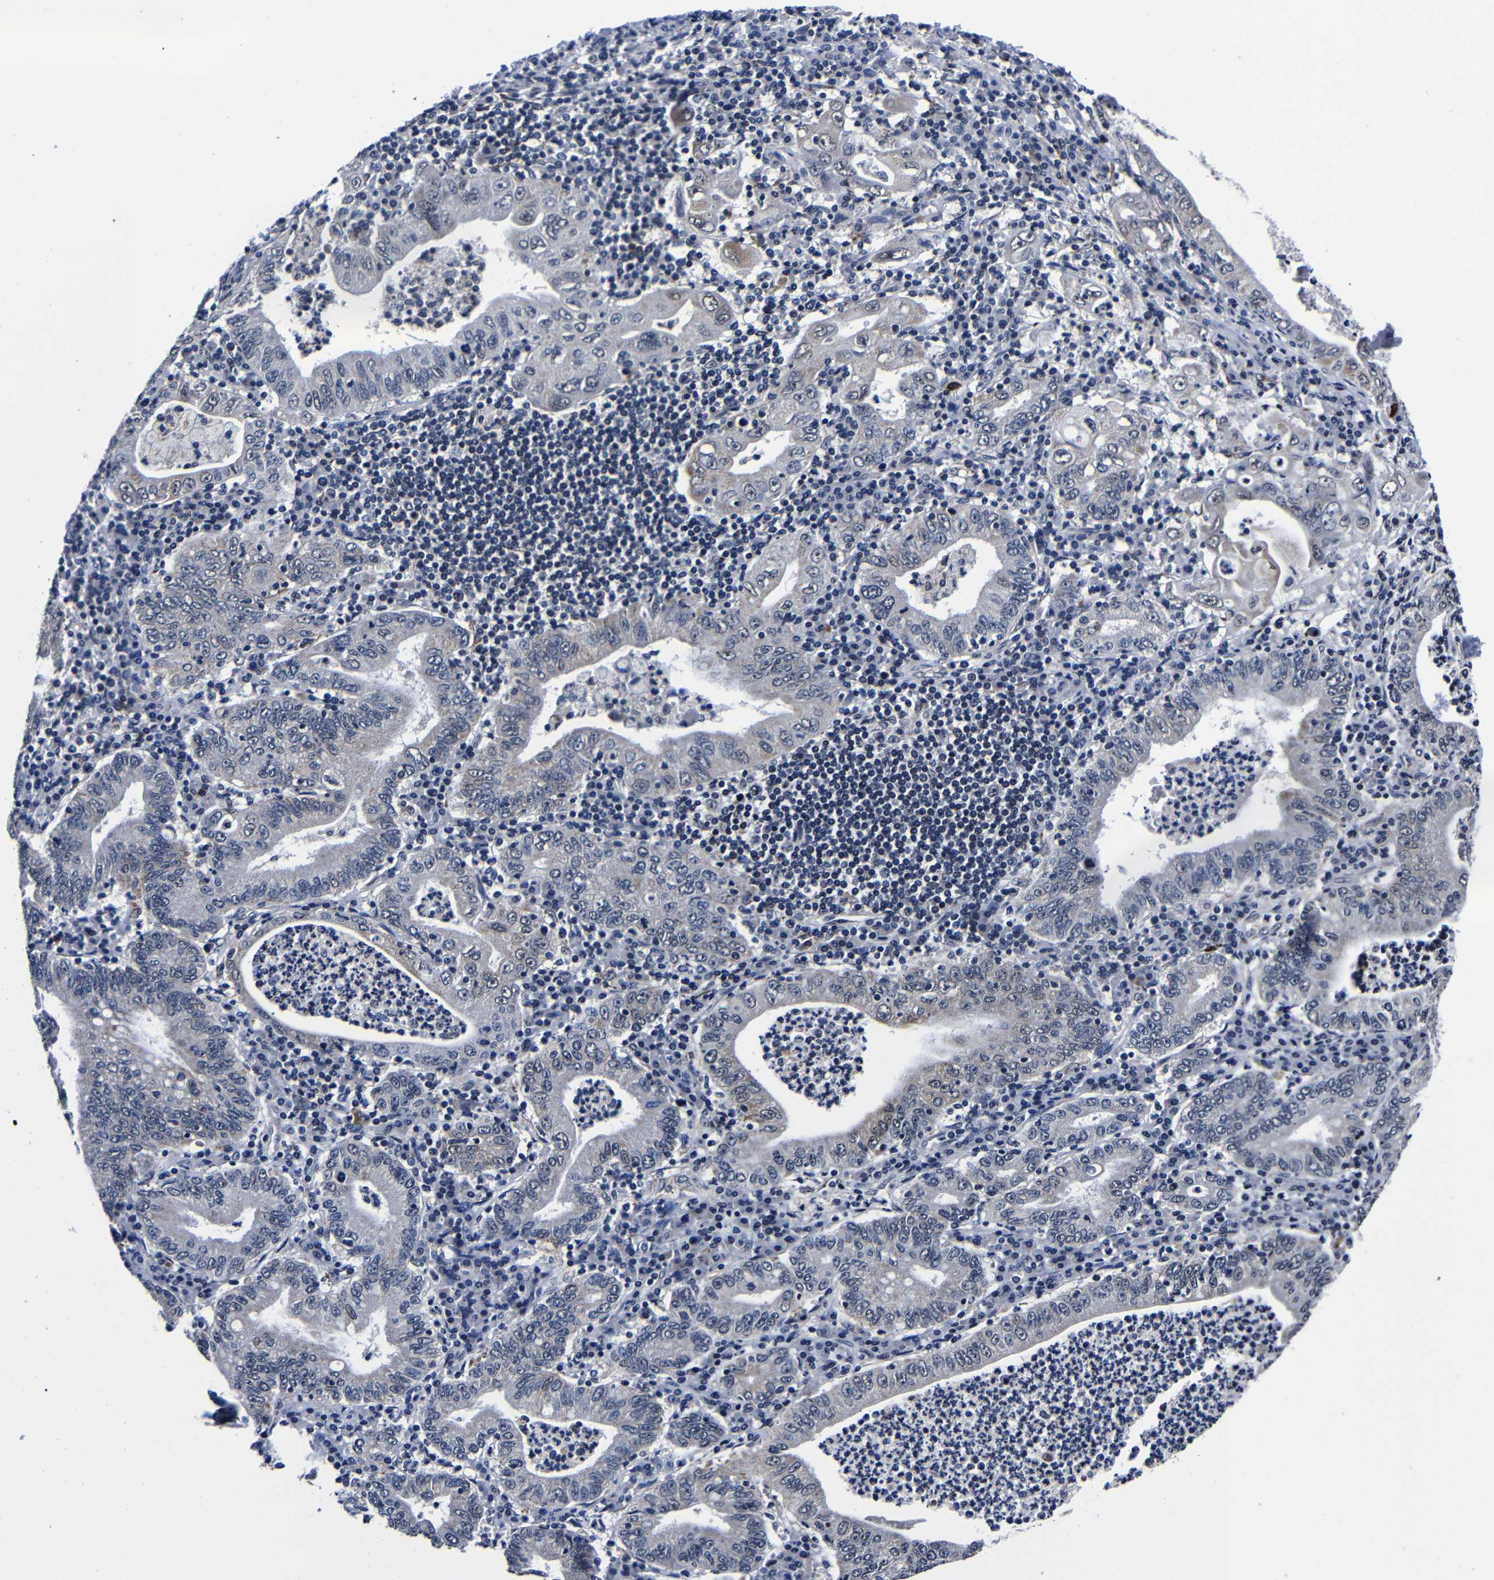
{"staining": {"intensity": "weak", "quantity": "<25%", "location": "cytoplasmic/membranous"}, "tissue": "stomach cancer", "cell_type": "Tumor cells", "image_type": "cancer", "snomed": [{"axis": "morphology", "description": "Normal tissue, NOS"}, {"axis": "morphology", "description": "Adenocarcinoma, NOS"}, {"axis": "topography", "description": "Esophagus"}, {"axis": "topography", "description": "Stomach, upper"}, {"axis": "topography", "description": "Peripheral nerve tissue"}], "caption": "Human stomach cancer (adenocarcinoma) stained for a protein using immunohistochemistry demonstrates no staining in tumor cells.", "gene": "DEPP1", "patient": {"sex": "male", "age": 62}}